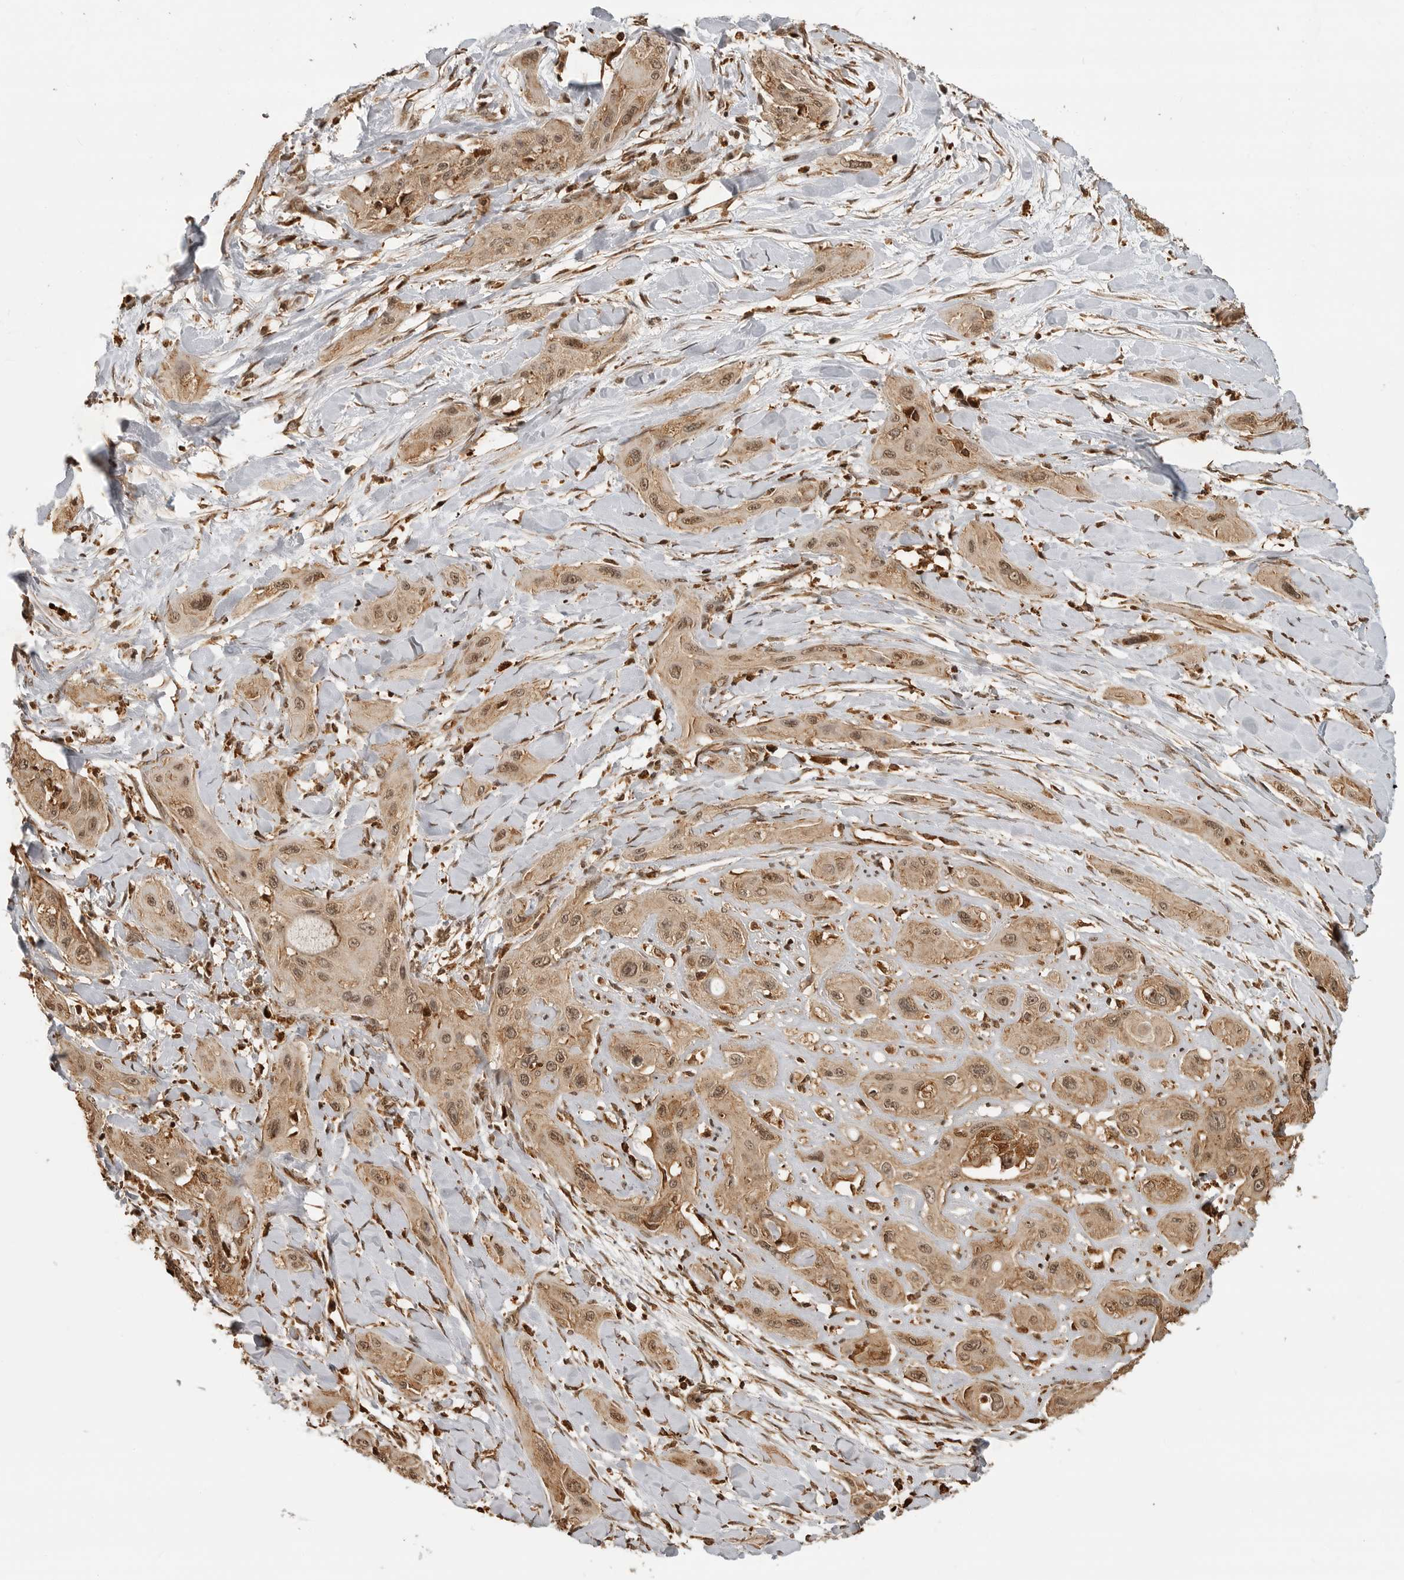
{"staining": {"intensity": "moderate", "quantity": ">75%", "location": "cytoplasmic/membranous,nuclear"}, "tissue": "lung cancer", "cell_type": "Tumor cells", "image_type": "cancer", "snomed": [{"axis": "morphology", "description": "Squamous cell carcinoma, NOS"}, {"axis": "topography", "description": "Lung"}], "caption": "Protein expression analysis of human lung squamous cell carcinoma reveals moderate cytoplasmic/membranous and nuclear expression in about >75% of tumor cells. The protein is shown in brown color, while the nuclei are stained blue.", "gene": "BMP2K", "patient": {"sex": "female", "age": 47}}